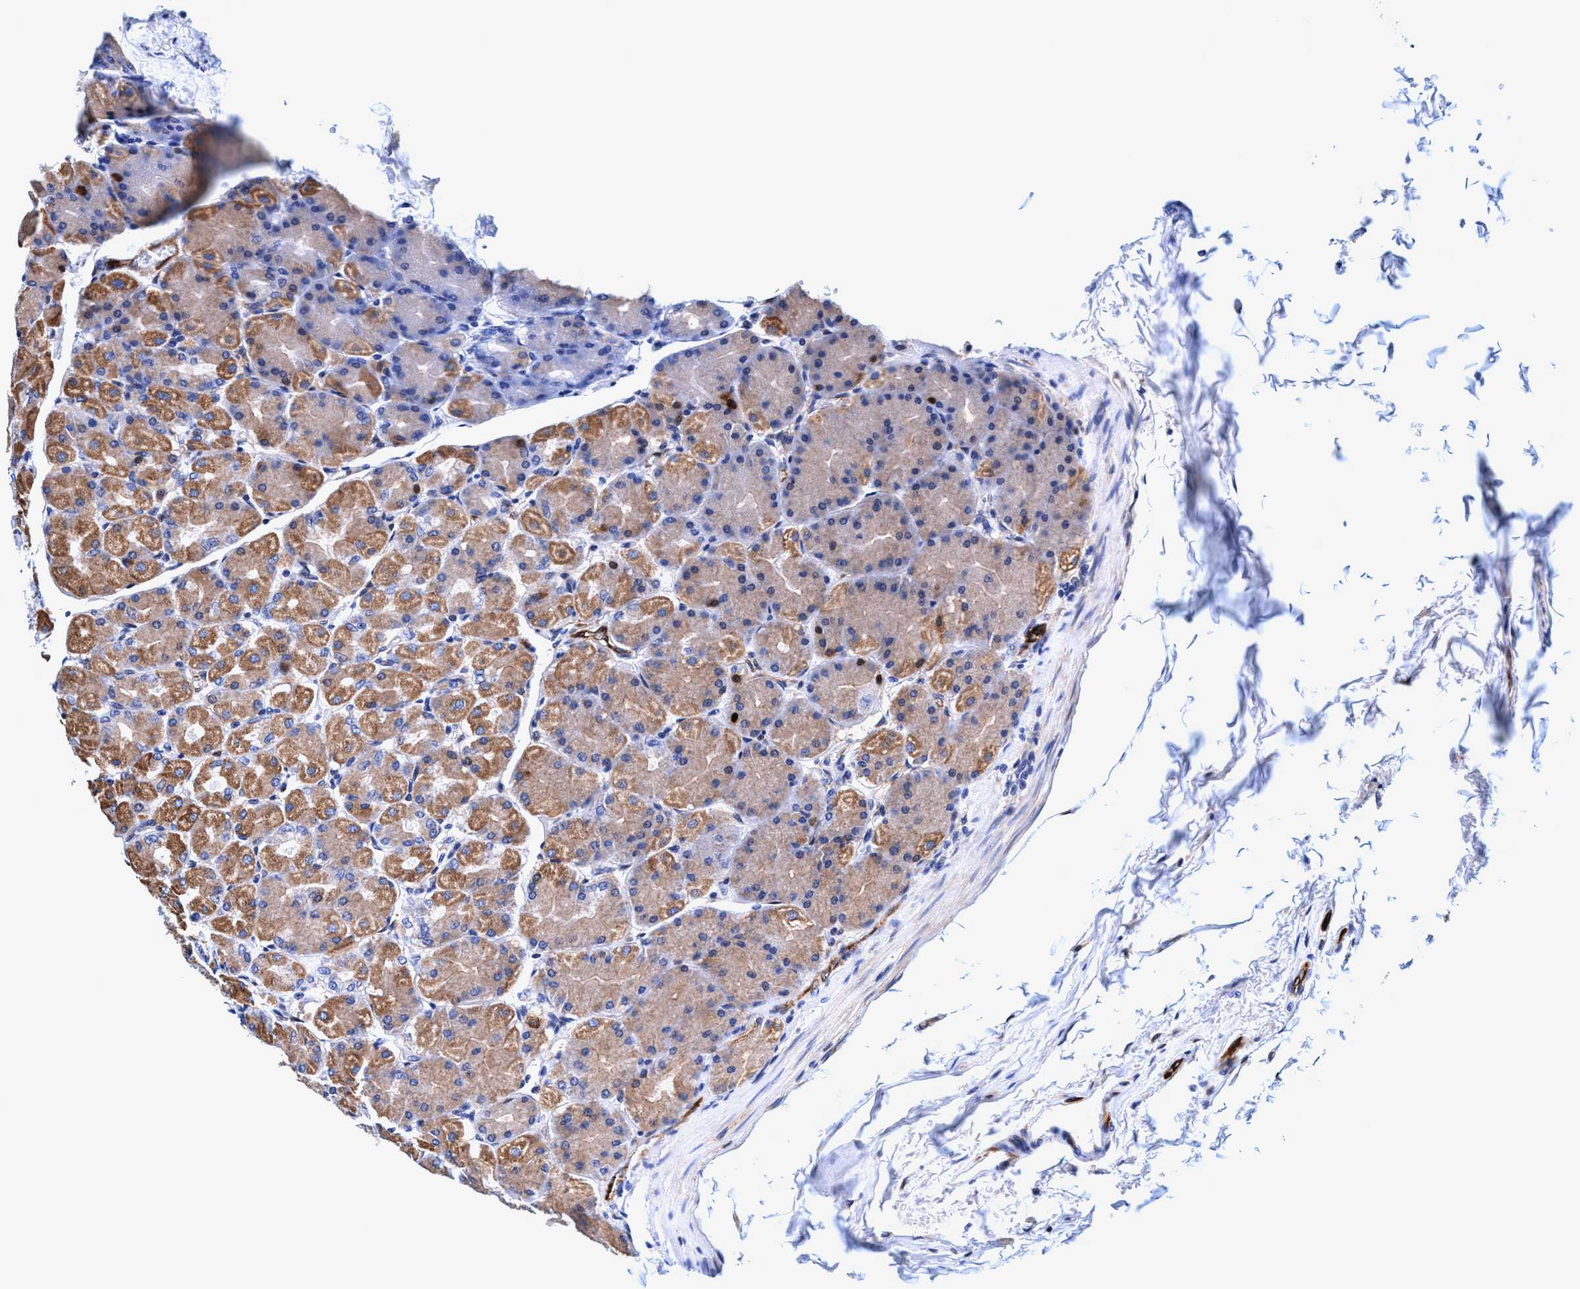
{"staining": {"intensity": "moderate", "quantity": ">75%", "location": "cytoplasmic/membranous"}, "tissue": "stomach", "cell_type": "Glandular cells", "image_type": "normal", "snomed": [{"axis": "morphology", "description": "Normal tissue, NOS"}, {"axis": "topography", "description": "Stomach, upper"}], "caption": "The image demonstrates staining of benign stomach, revealing moderate cytoplasmic/membranous protein expression (brown color) within glandular cells. (IHC, brightfield microscopy, high magnification).", "gene": "UBALD2", "patient": {"sex": "female", "age": 56}}